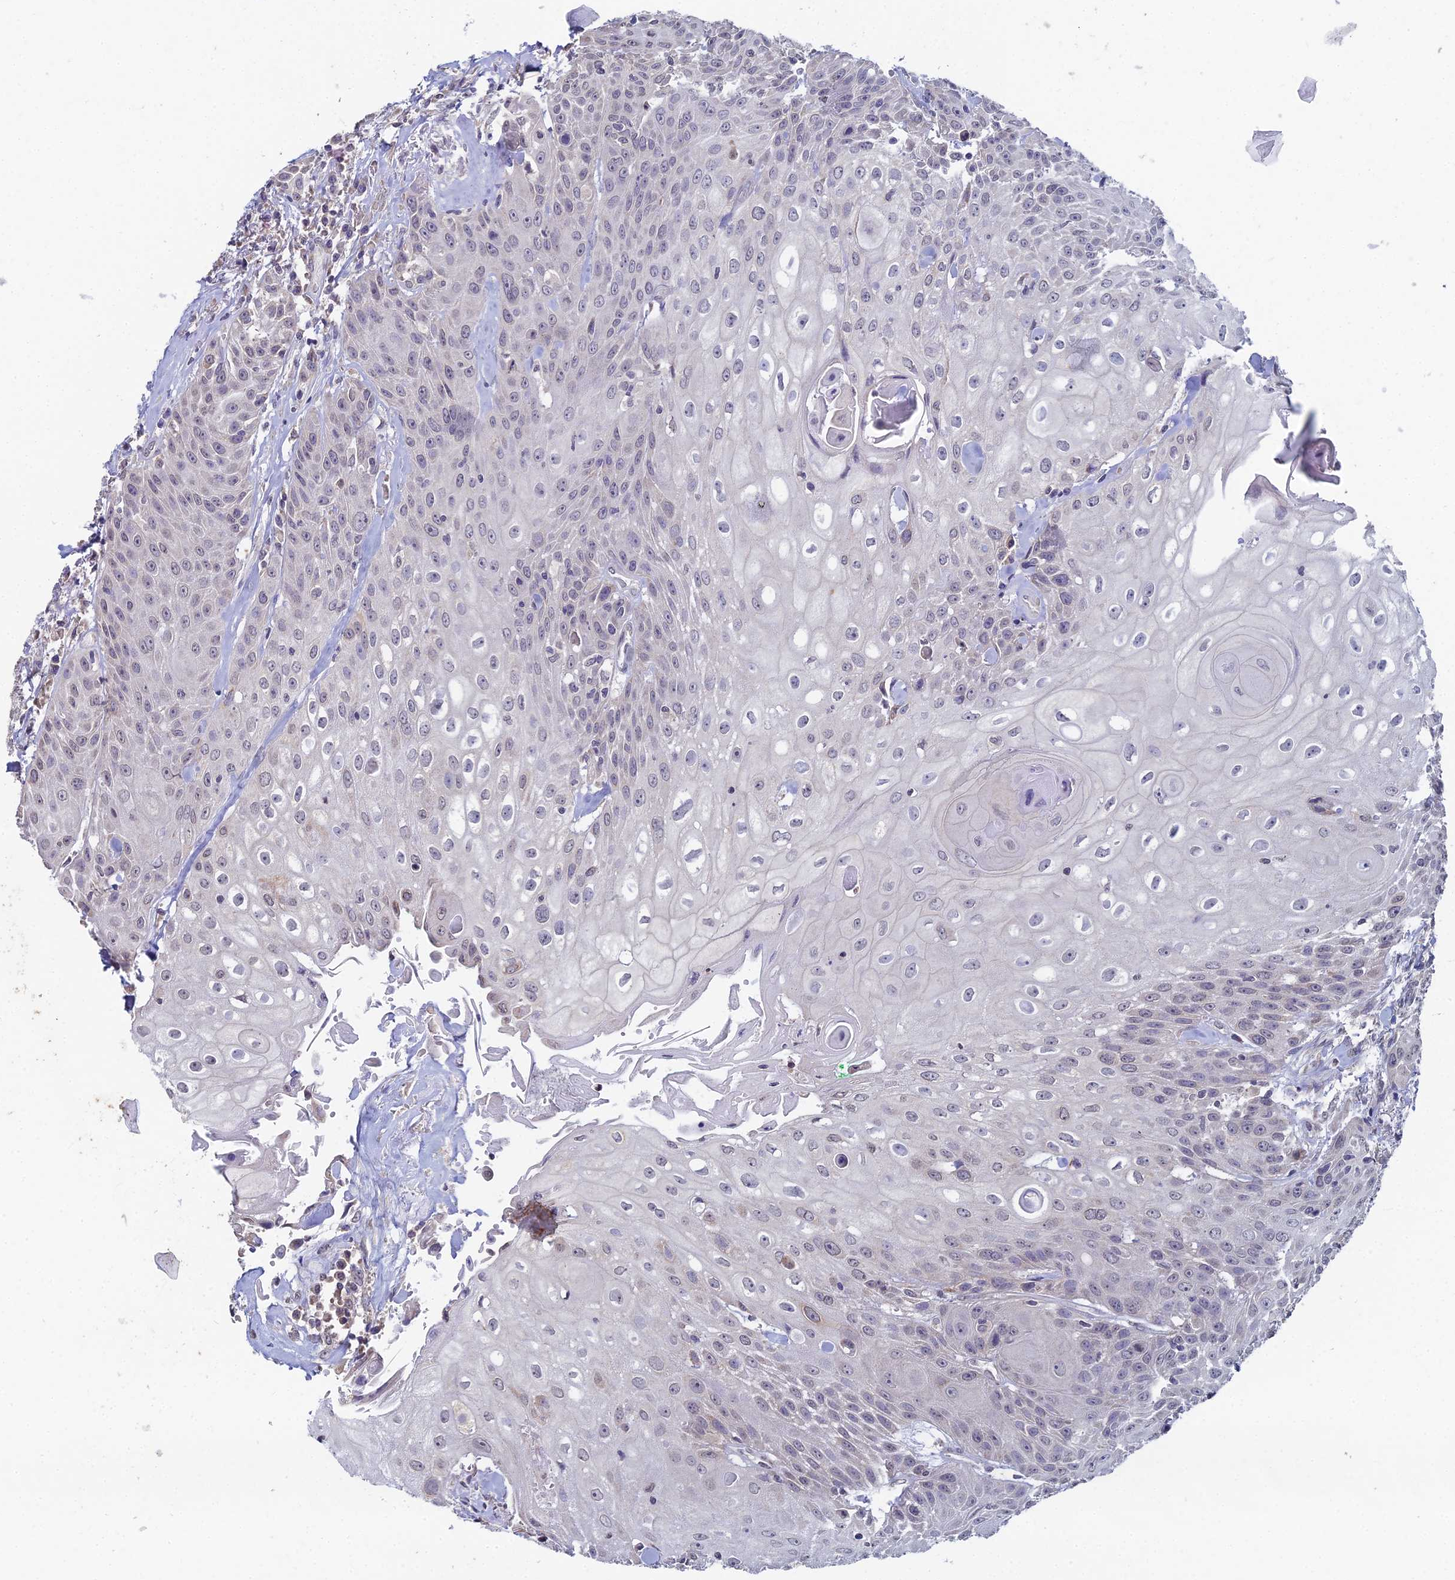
{"staining": {"intensity": "negative", "quantity": "none", "location": "none"}, "tissue": "head and neck cancer", "cell_type": "Tumor cells", "image_type": "cancer", "snomed": [{"axis": "morphology", "description": "Squamous cell carcinoma, NOS"}, {"axis": "topography", "description": "Oral tissue"}, {"axis": "topography", "description": "Head-Neck"}], "caption": "Immunohistochemistry histopathology image of human head and neck squamous cell carcinoma stained for a protein (brown), which exhibits no positivity in tumor cells. (DAB immunohistochemistry with hematoxylin counter stain).", "gene": "PRR22", "patient": {"sex": "female", "age": 82}}